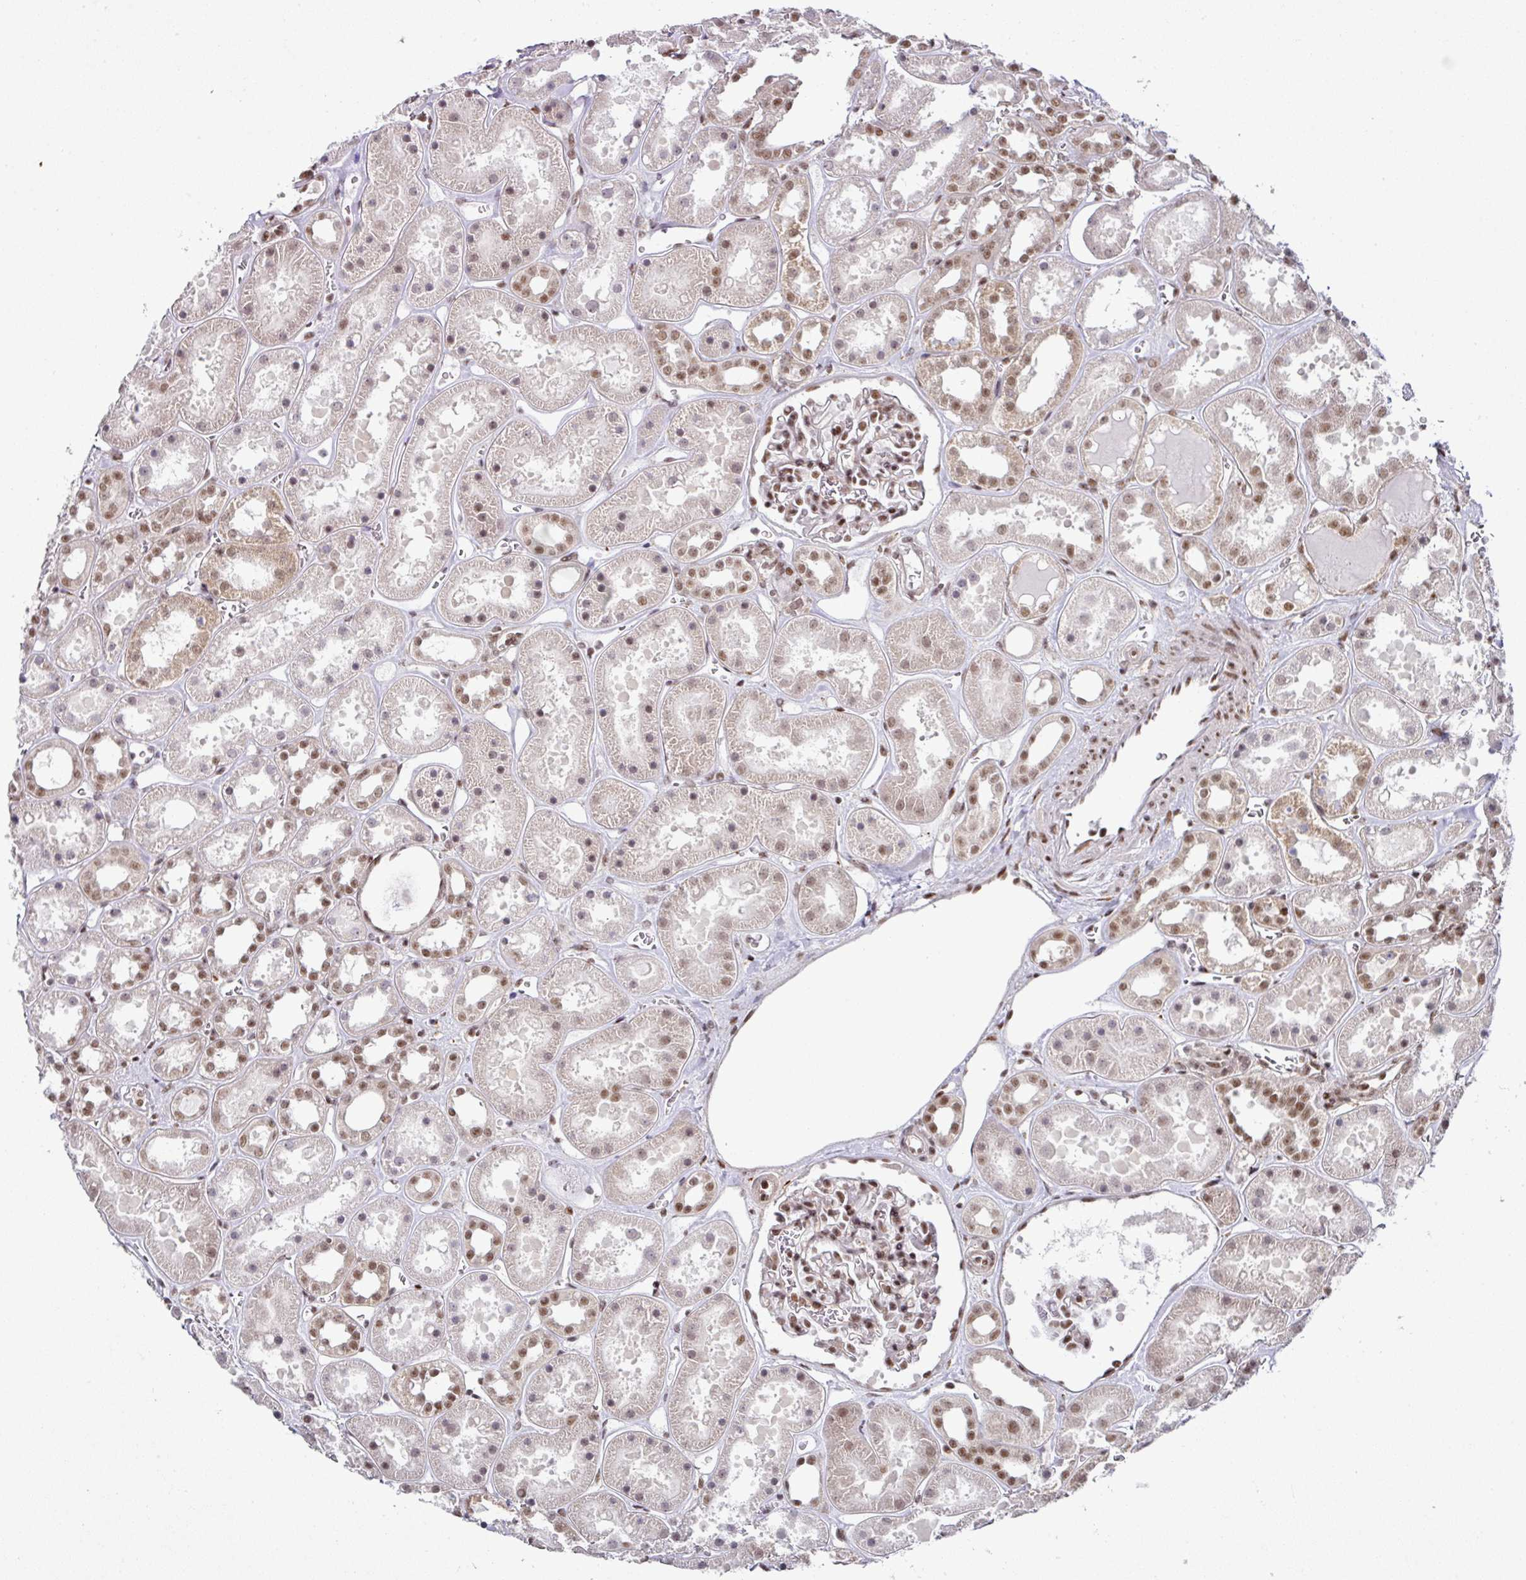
{"staining": {"intensity": "moderate", "quantity": ">75%", "location": "nuclear"}, "tissue": "kidney", "cell_type": "Cells in glomeruli", "image_type": "normal", "snomed": [{"axis": "morphology", "description": "Normal tissue, NOS"}, {"axis": "topography", "description": "Kidney"}], "caption": "Brown immunohistochemical staining in benign kidney displays moderate nuclear staining in approximately >75% of cells in glomeruli.", "gene": "NFYA", "patient": {"sex": "female", "age": 41}}